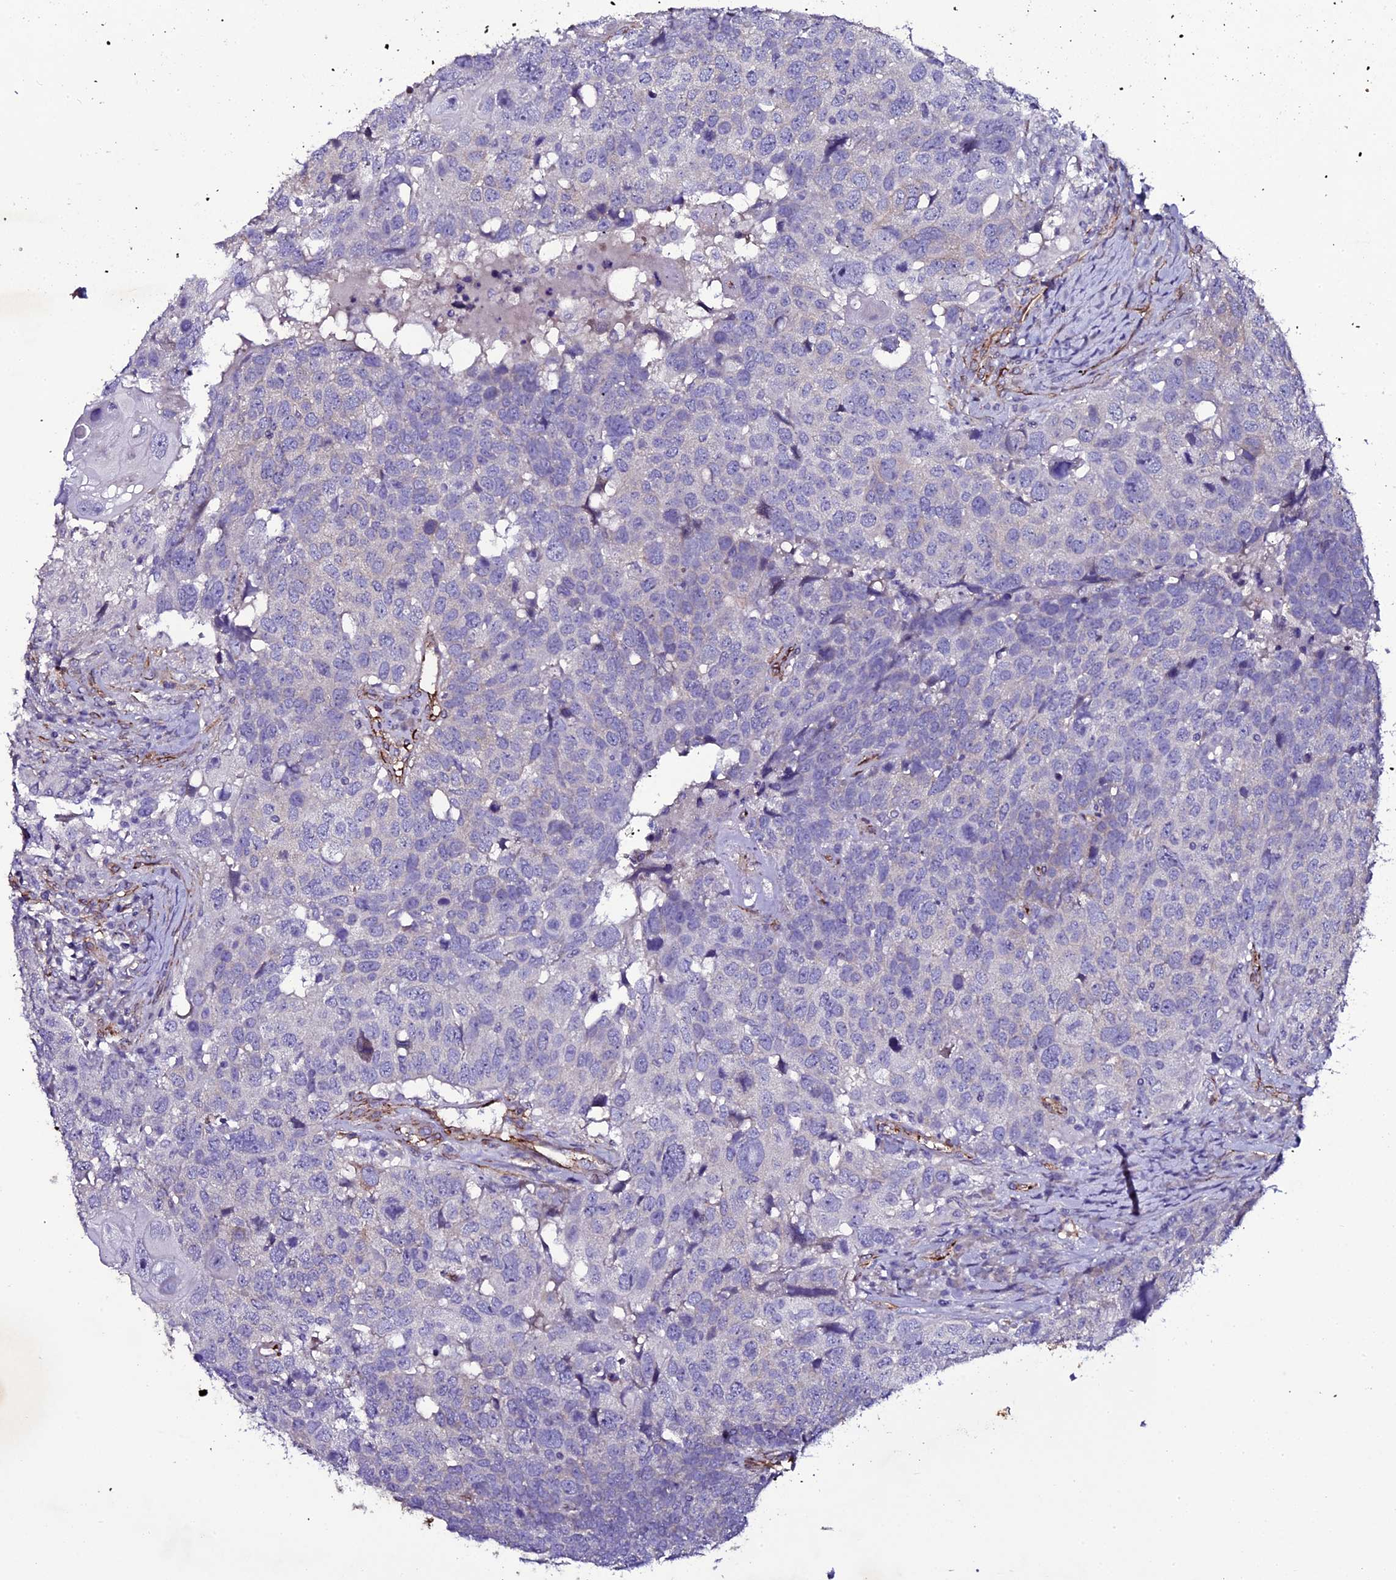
{"staining": {"intensity": "negative", "quantity": "none", "location": "none"}, "tissue": "head and neck cancer", "cell_type": "Tumor cells", "image_type": "cancer", "snomed": [{"axis": "morphology", "description": "Squamous cell carcinoma, NOS"}, {"axis": "topography", "description": "Head-Neck"}], "caption": "Protein analysis of squamous cell carcinoma (head and neck) exhibits no significant positivity in tumor cells.", "gene": "MEX3C", "patient": {"sex": "male", "age": 66}}